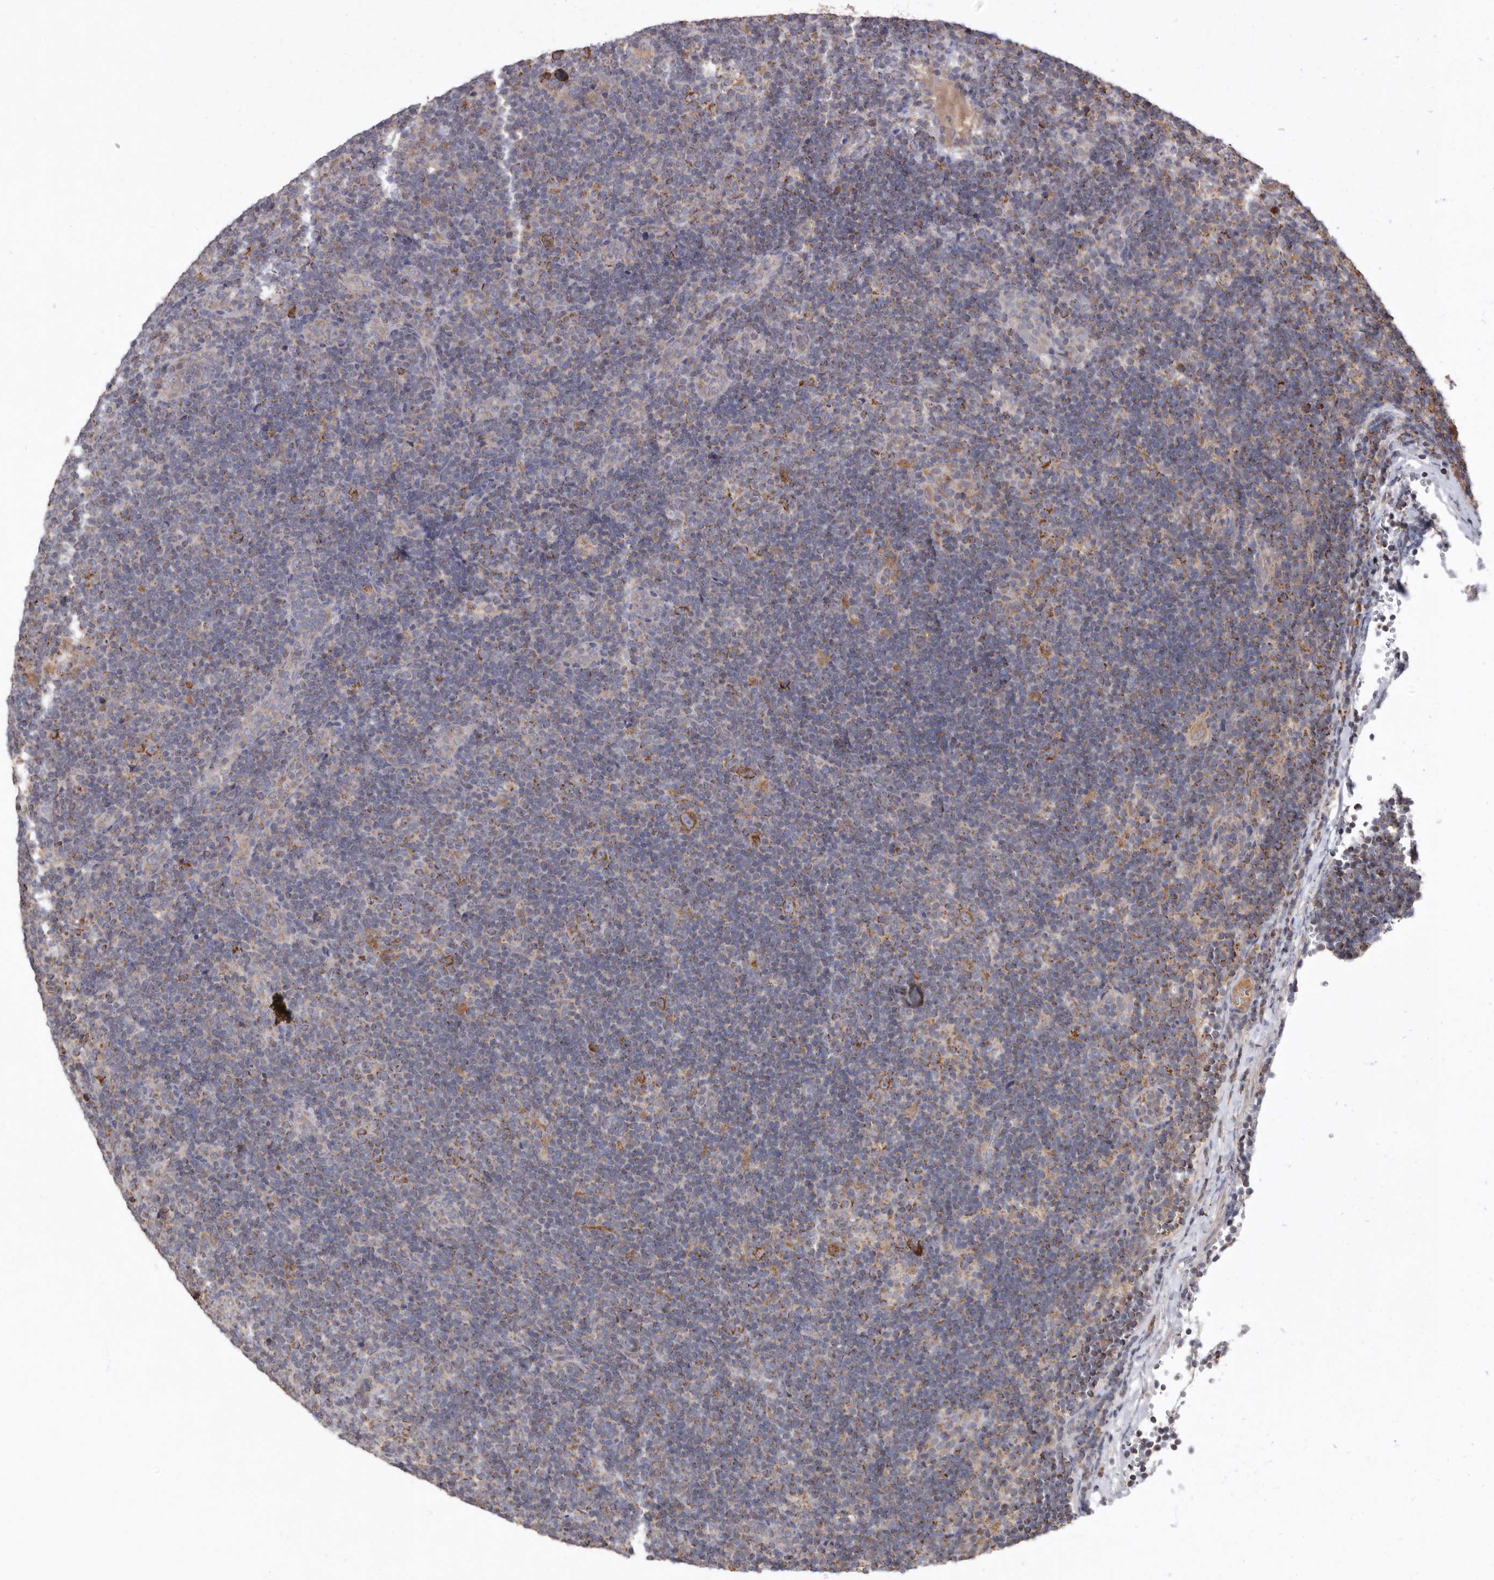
{"staining": {"intensity": "moderate", "quantity": ">75%", "location": "cytoplasmic/membranous"}, "tissue": "lymphoma", "cell_type": "Tumor cells", "image_type": "cancer", "snomed": [{"axis": "morphology", "description": "Hodgkin's disease, NOS"}, {"axis": "topography", "description": "Lymph node"}], "caption": "Lymphoma stained with a protein marker shows moderate staining in tumor cells.", "gene": "KIF26B", "patient": {"sex": "female", "age": 57}}